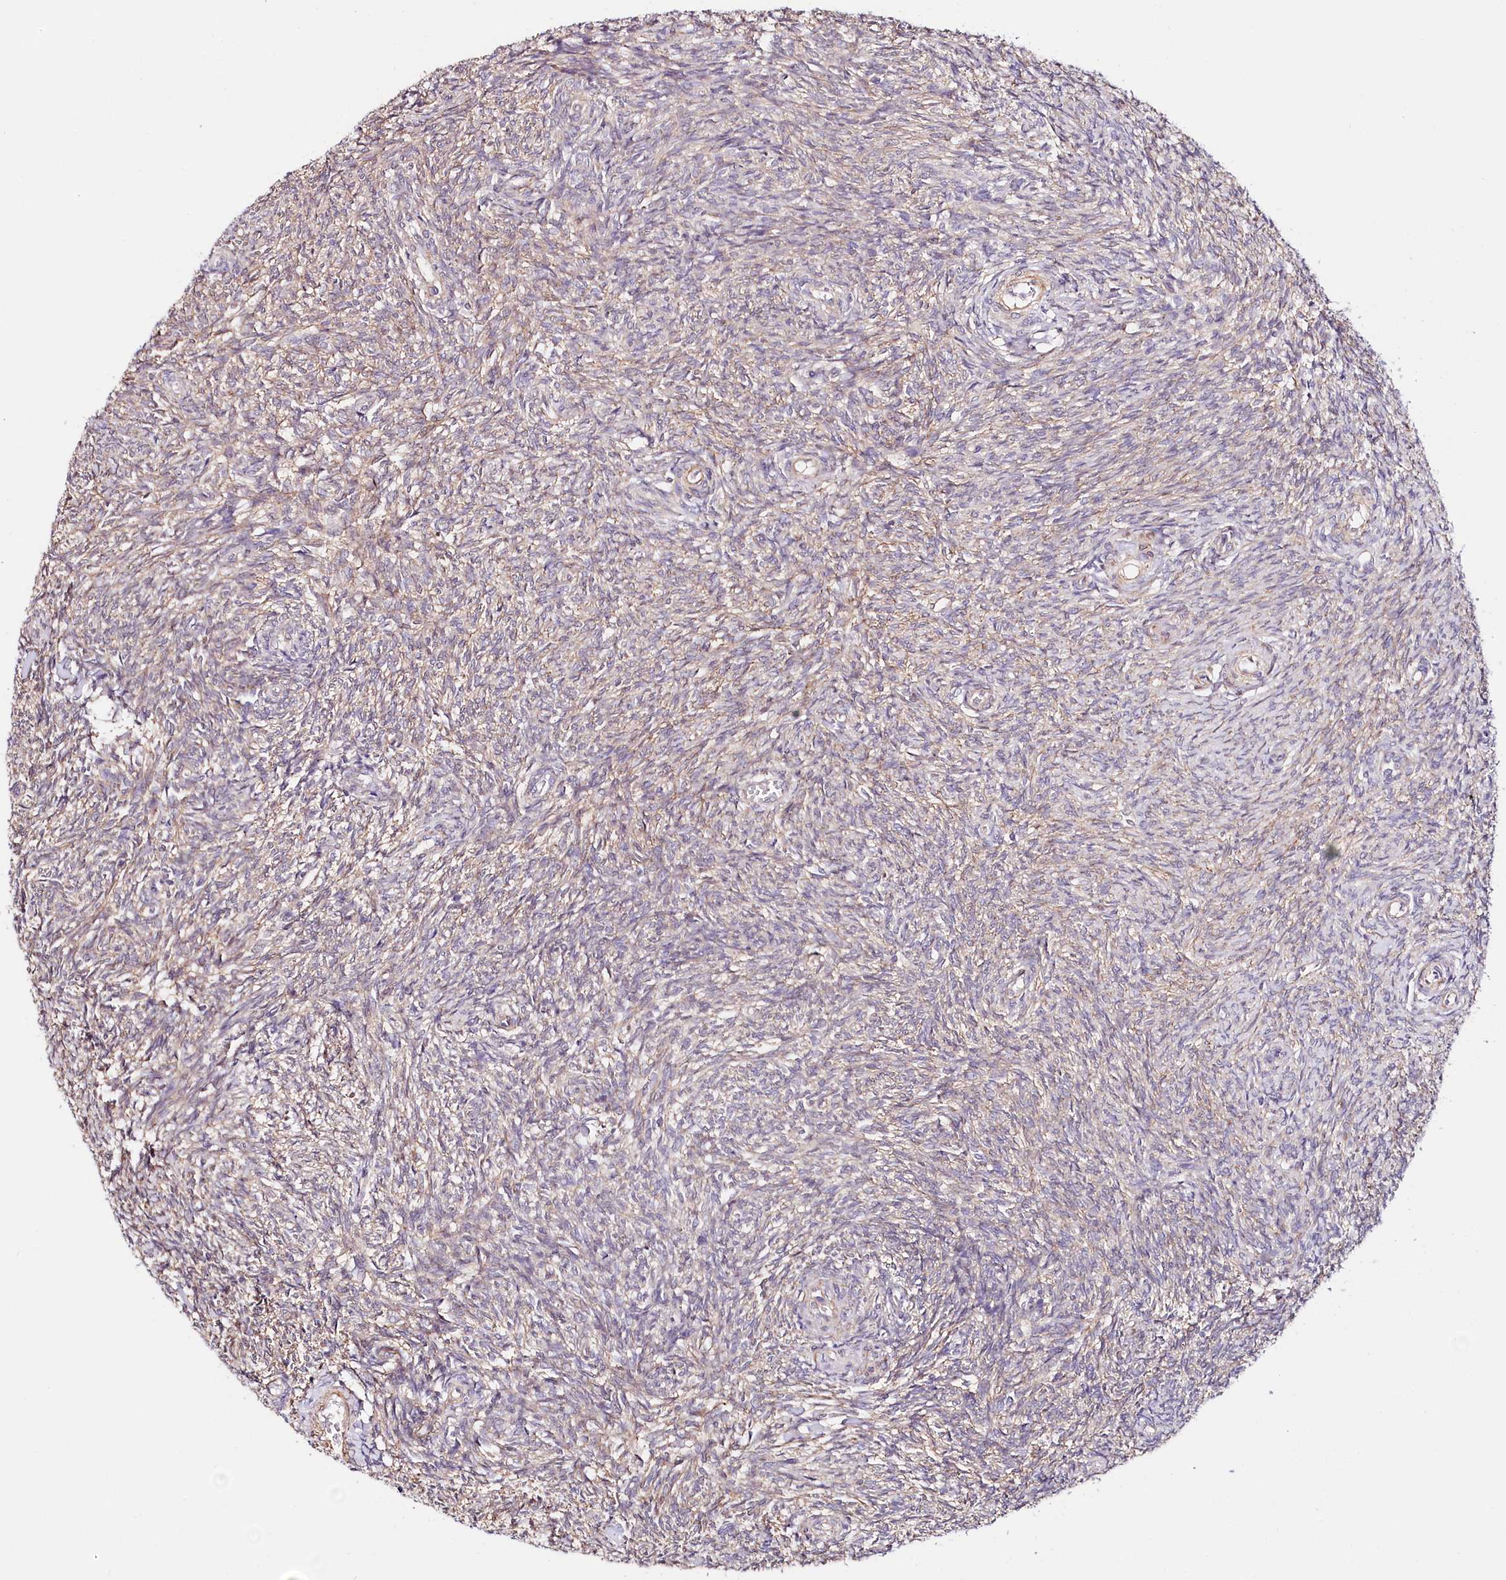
{"staining": {"intensity": "negative", "quantity": "none", "location": "none"}, "tissue": "ovary", "cell_type": "Ovarian stroma cells", "image_type": "normal", "snomed": [{"axis": "morphology", "description": "Normal tissue, NOS"}, {"axis": "topography", "description": "Ovary"}], "caption": "Immunohistochemistry of unremarkable human ovary exhibits no positivity in ovarian stroma cells. The staining is performed using DAB (3,3'-diaminobenzidine) brown chromogen with nuclei counter-stained in using hematoxylin.", "gene": "PPP2R5B", "patient": {"sex": "female", "age": 44}}